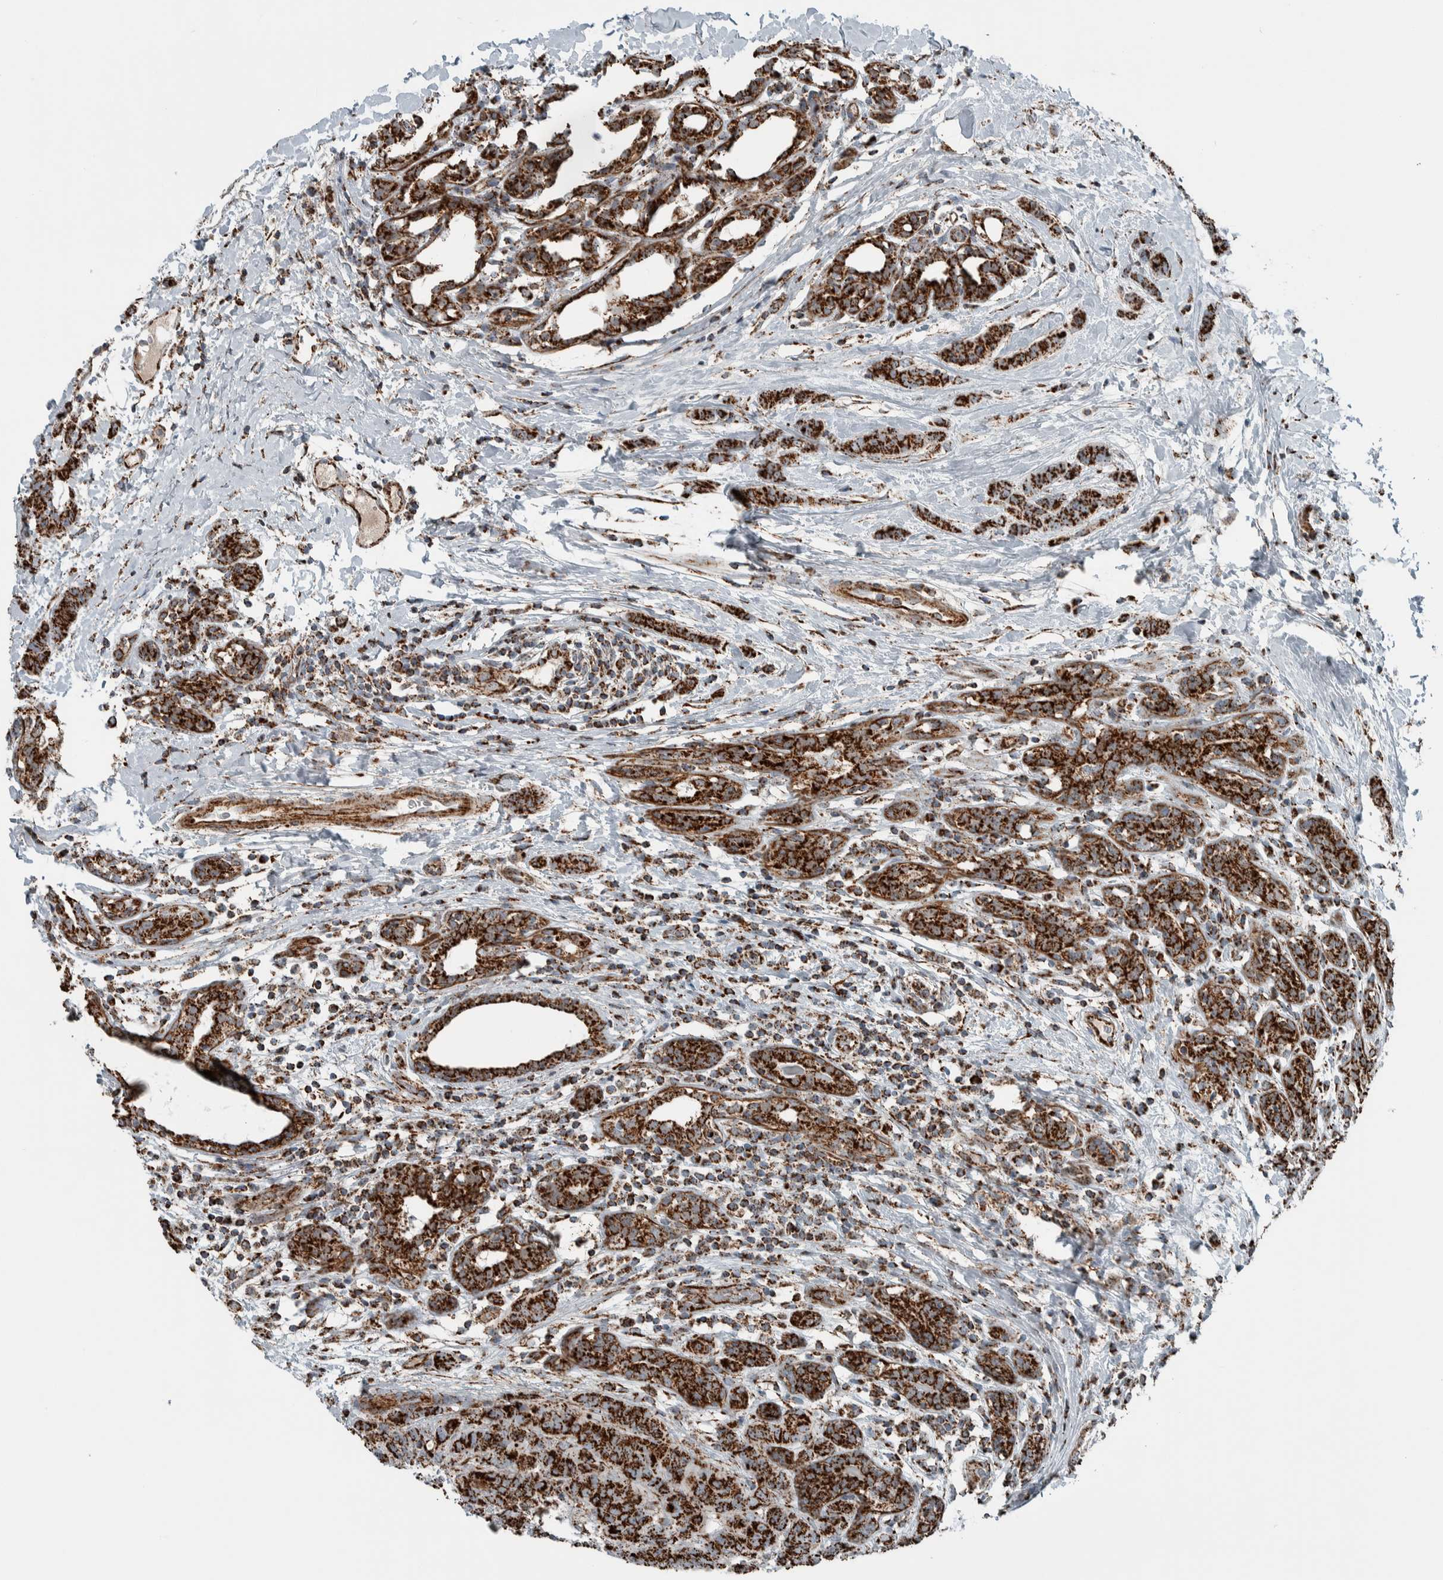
{"staining": {"intensity": "strong", "quantity": ">75%", "location": "cytoplasmic/membranous"}, "tissue": "breast cancer", "cell_type": "Tumor cells", "image_type": "cancer", "snomed": [{"axis": "morphology", "description": "Normal tissue, NOS"}, {"axis": "morphology", "description": "Duct carcinoma"}, {"axis": "topography", "description": "Breast"}], "caption": "The immunohistochemical stain highlights strong cytoplasmic/membranous positivity in tumor cells of intraductal carcinoma (breast) tissue.", "gene": "CNTROB", "patient": {"sex": "female", "age": 40}}